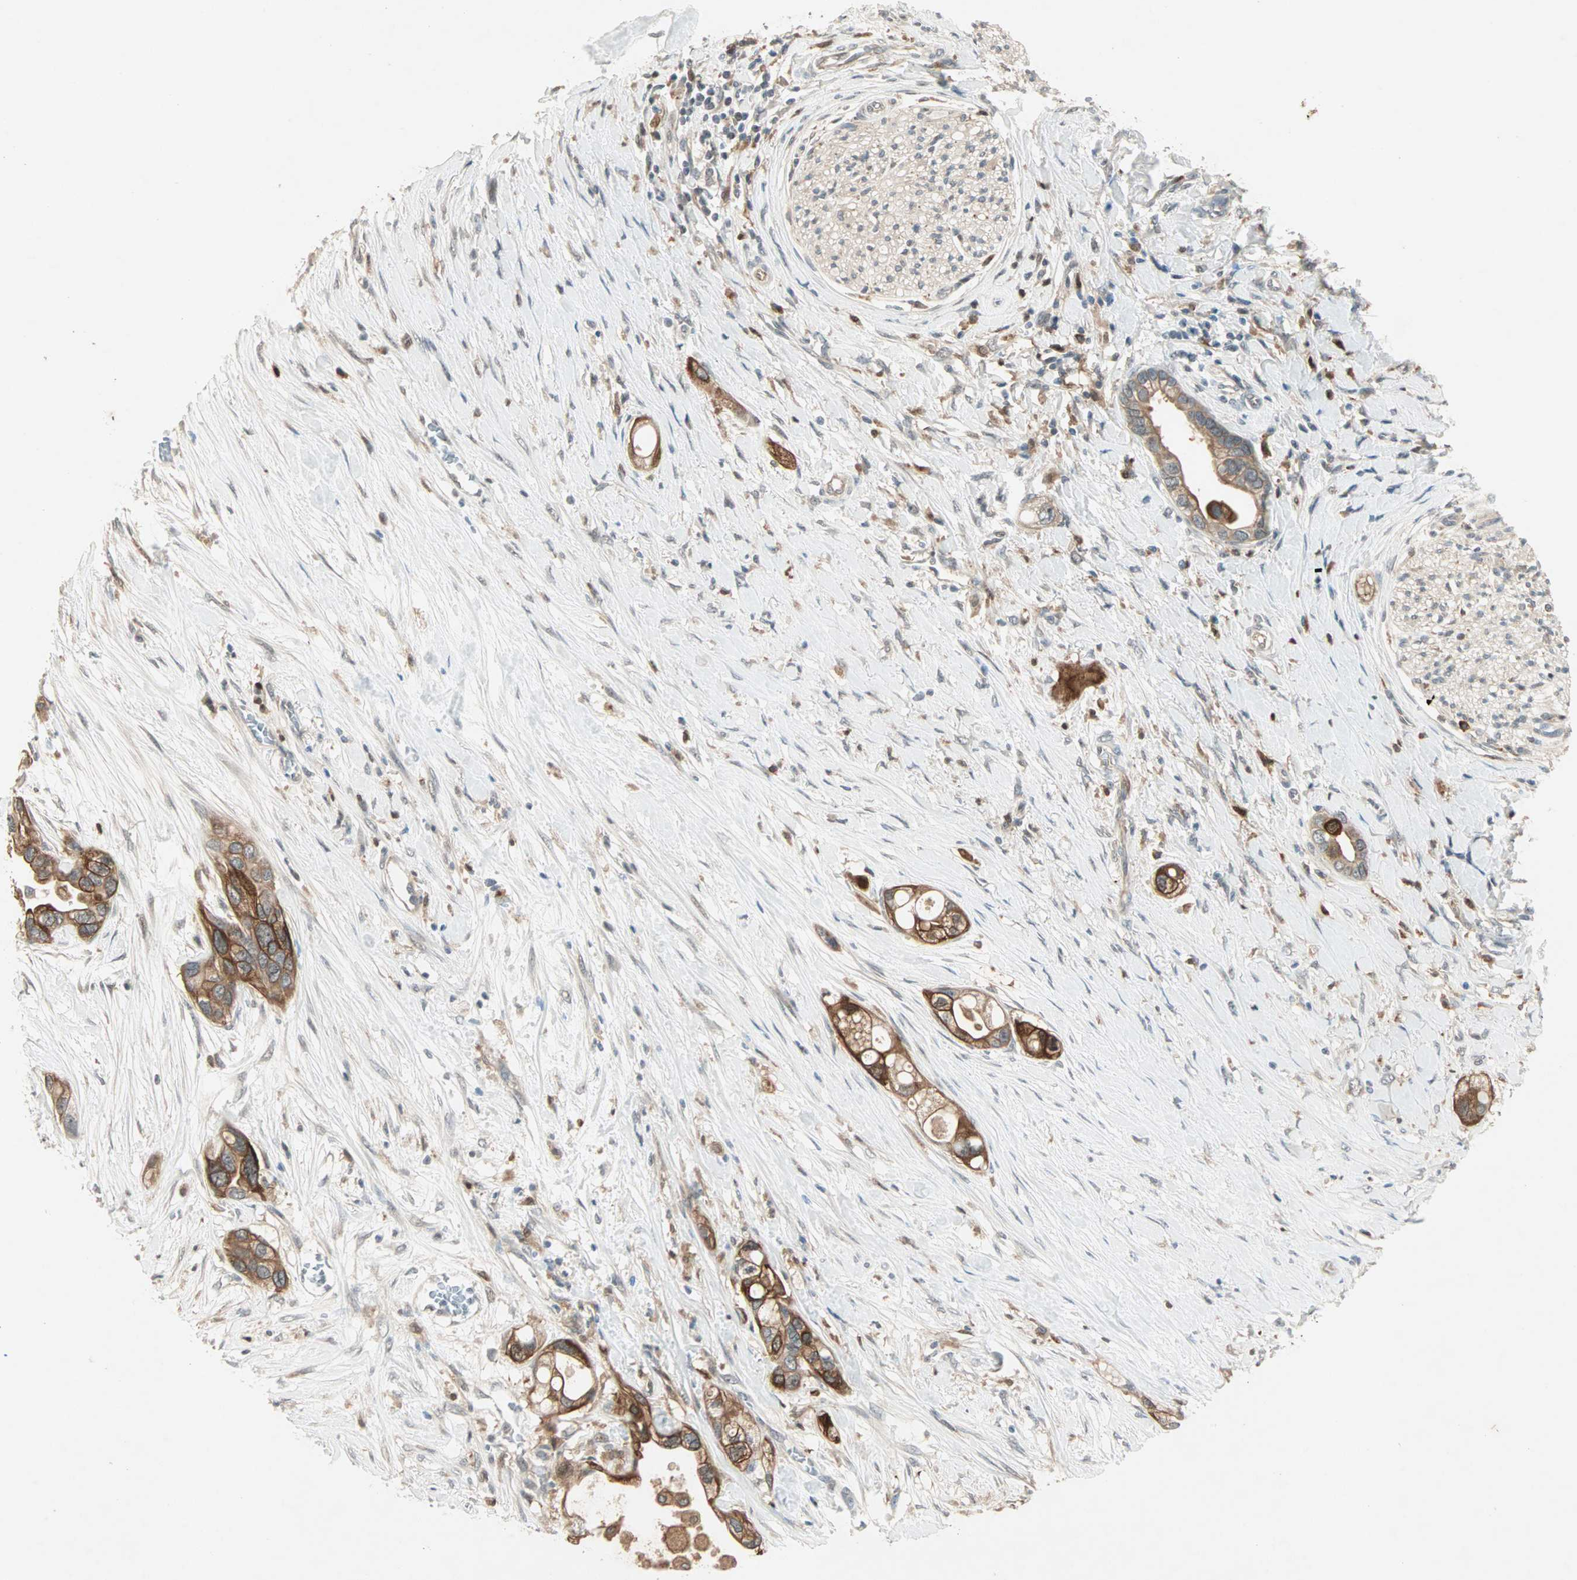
{"staining": {"intensity": "strong", "quantity": ">75%", "location": "cytoplasmic/membranous"}, "tissue": "pancreatic cancer", "cell_type": "Tumor cells", "image_type": "cancer", "snomed": [{"axis": "morphology", "description": "Adenocarcinoma, NOS"}, {"axis": "topography", "description": "Pancreas"}], "caption": "Protein expression analysis of human pancreatic adenocarcinoma reveals strong cytoplasmic/membranous positivity in about >75% of tumor cells. The staining was performed using DAB (3,3'-diaminobenzidine), with brown indicating positive protein expression. Nuclei are stained blue with hematoxylin.", "gene": "RTL6", "patient": {"sex": "female", "age": 77}}